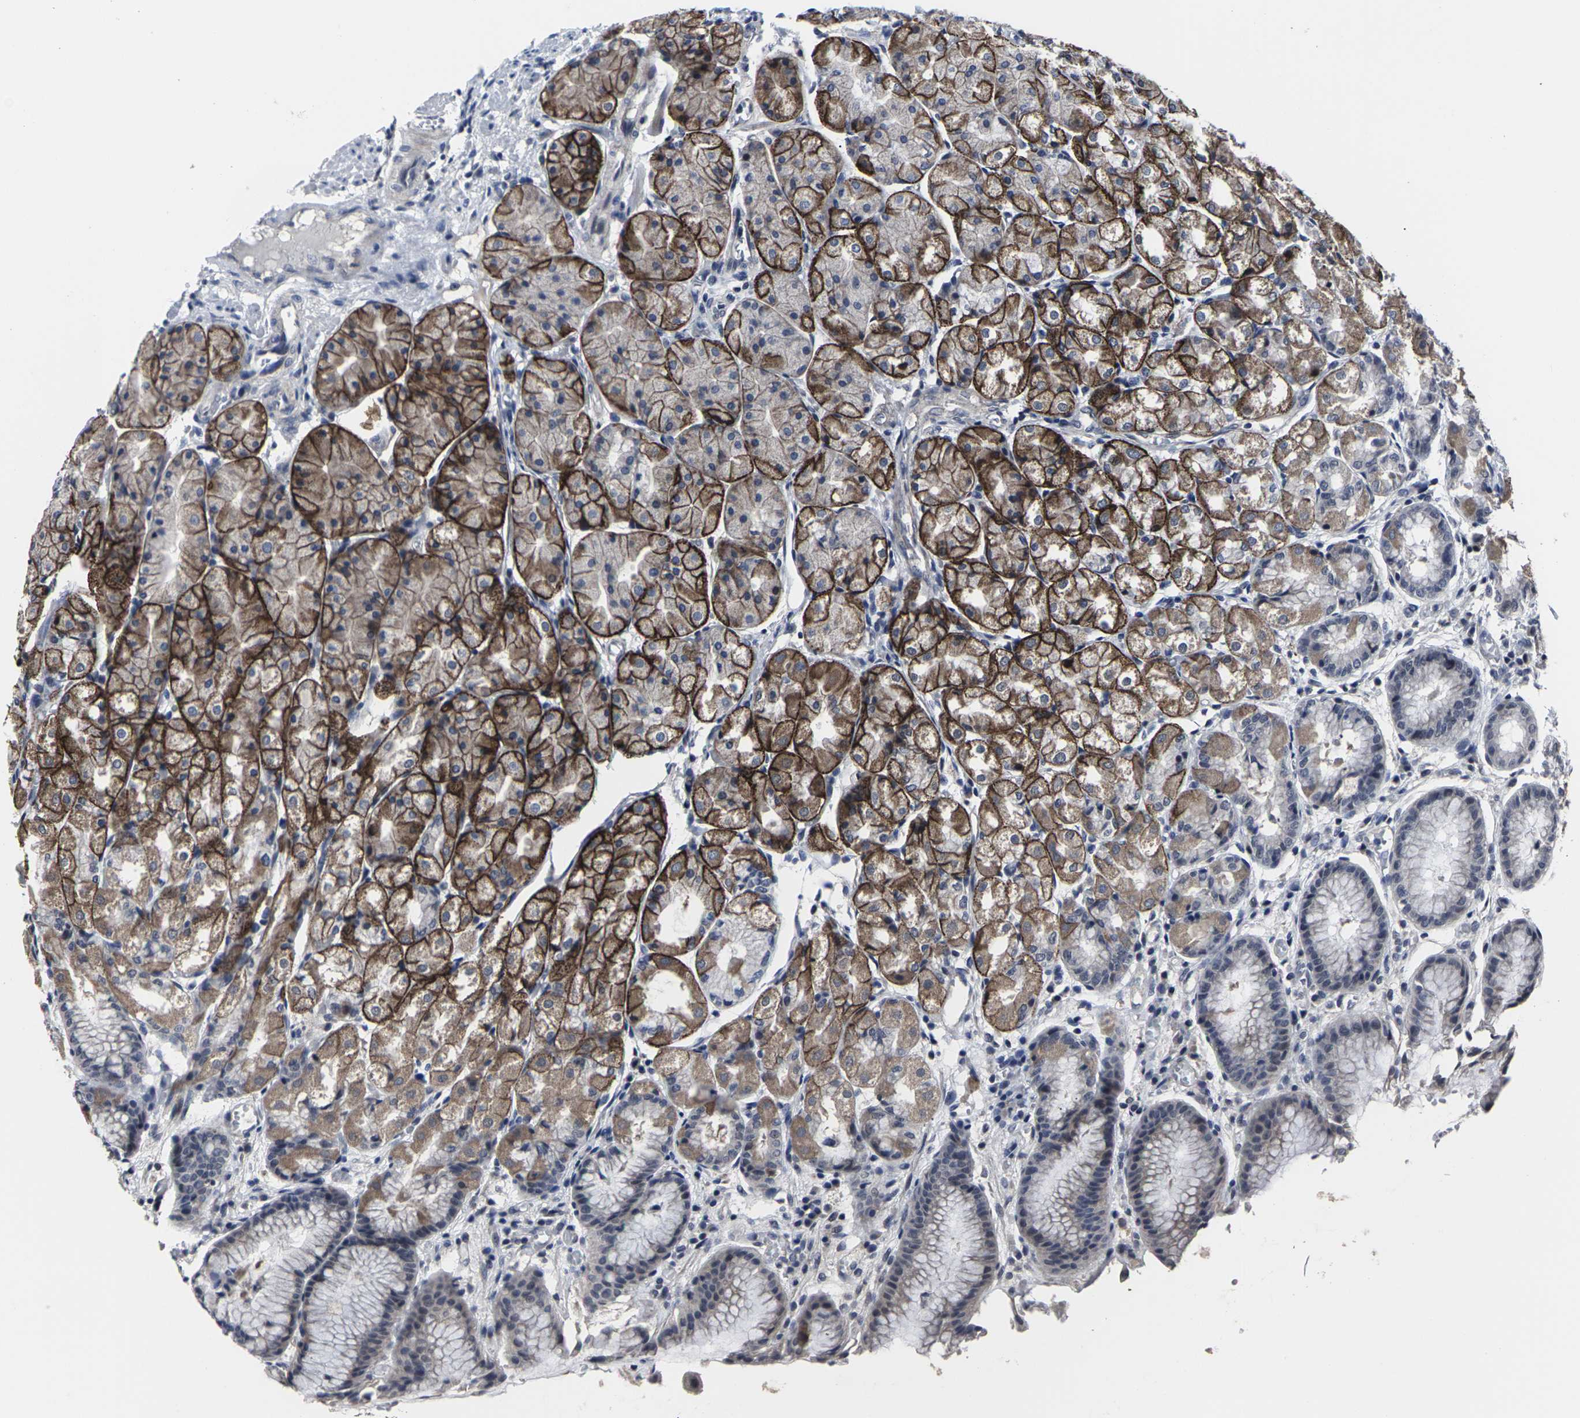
{"staining": {"intensity": "strong", "quantity": "25%-75%", "location": "cytoplasmic/membranous"}, "tissue": "stomach", "cell_type": "Glandular cells", "image_type": "normal", "snomed": [{"axis": "morphology", "description": "Normal tissue, NOS"}, {"axis": "topography", "description": "Stomach, upper"}], "caption": "A high-resolution micrograph shows immunohistochemistry (IHC) staining of unremarkable stomach, which reveals strong cytoplasmic/membranous expression in about 25%-75% of glandular cells.", "gene": "MSANTD4", "patient": {"sex": "male", "age": 72}}